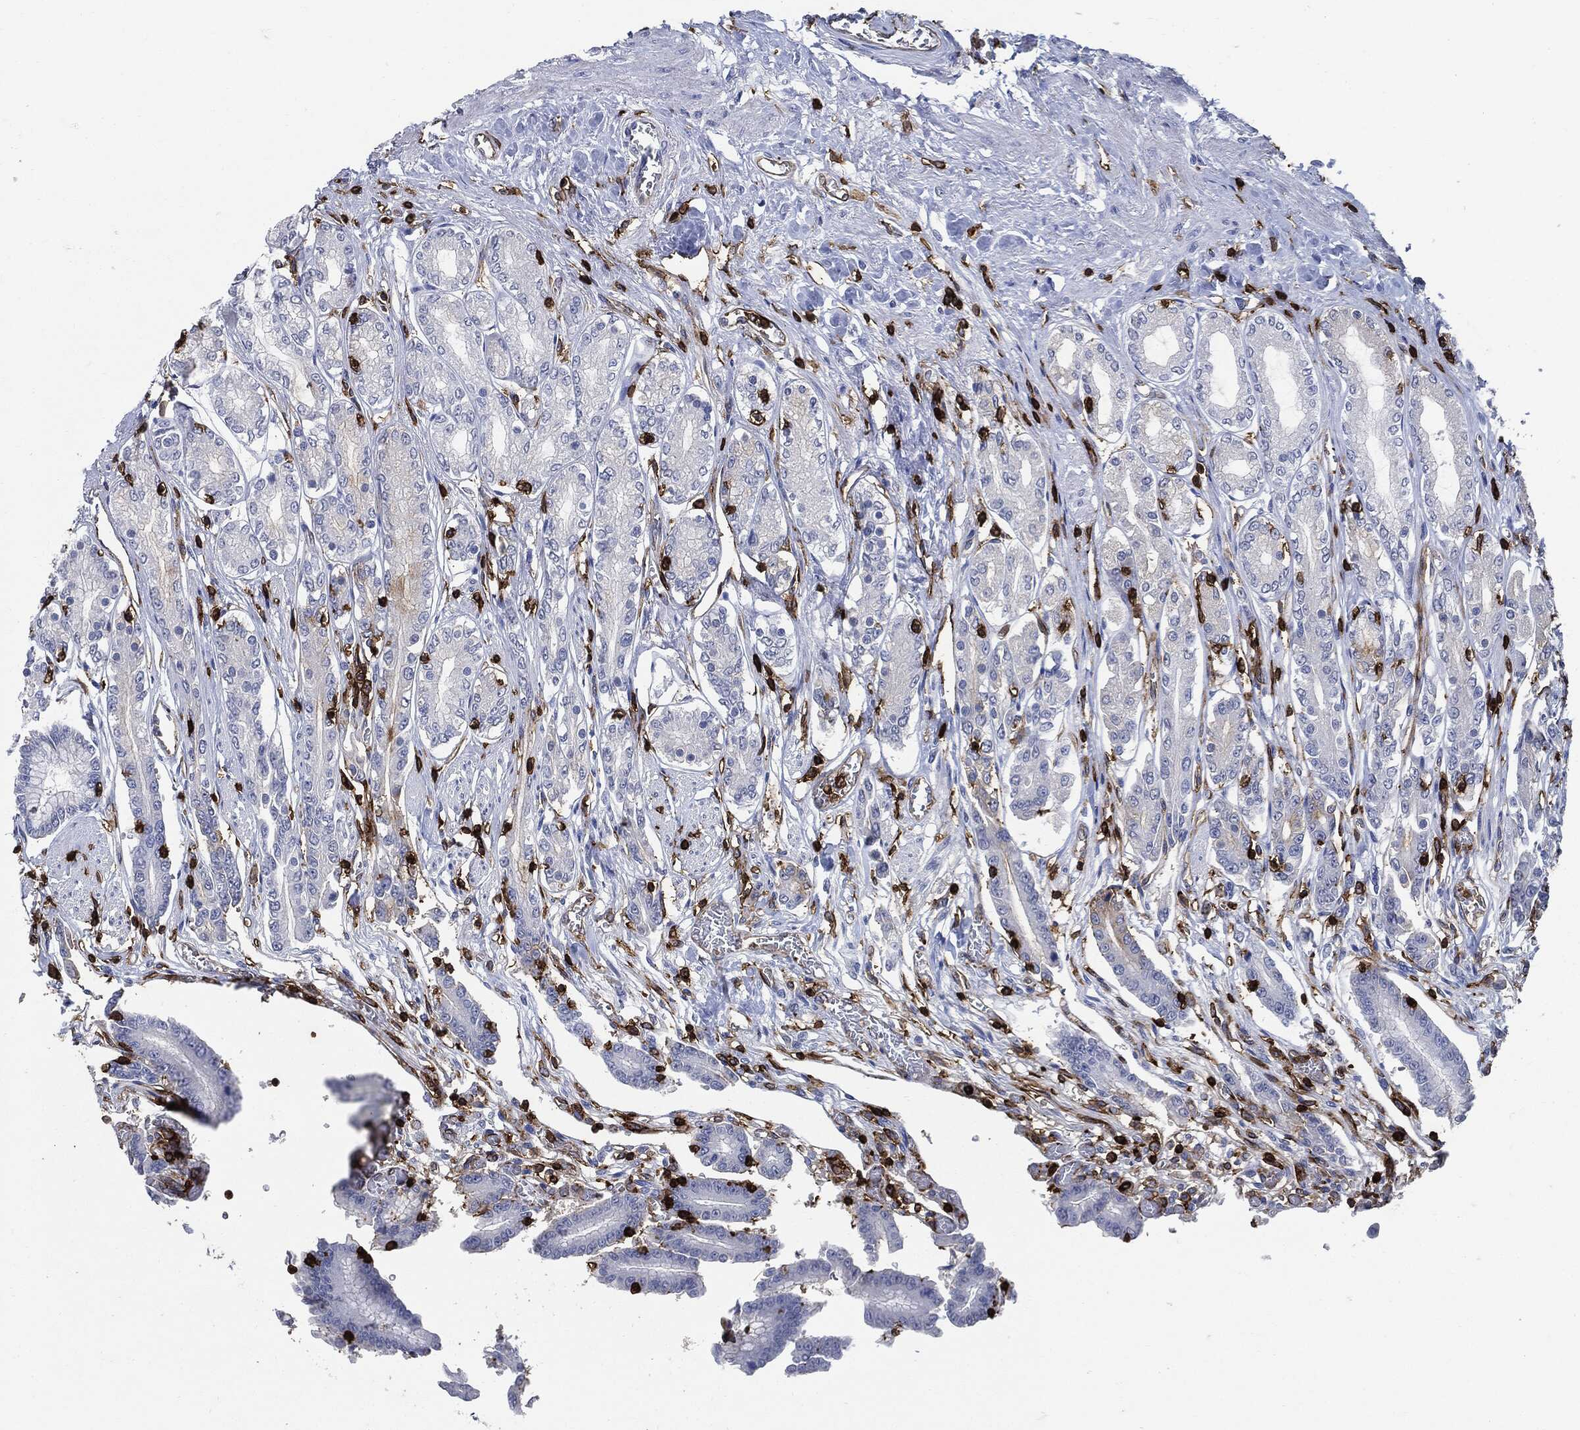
{"staining": {"intensity": "negative", "quantity": "none", "location": "none"}, "tissue": "stomach", "cell_type": "Glandular cells", "image_type": "normal", "snomed": [{"axis": "morphology", "description": "Normal tissue, NOS"}, {"axis": "morphology", "description": "Adenocarcinoma, NOS"}, {"axis": "morphology", "description": "Adenocarcinoma, High grade"}, {"axis": "topography", "description": "Stomach, upper"}, {"axis": "topography", "description": "Stomach"}], "caption": "Glandular cells show no significant expression in unremarkable stomach. Brightfield microscopy of IHC stained with DAB (brown) and hematoxylin (blue), captured at high magnification.", "gene": "PTPRC", "patient": {"sex": "female", "age": 65}}